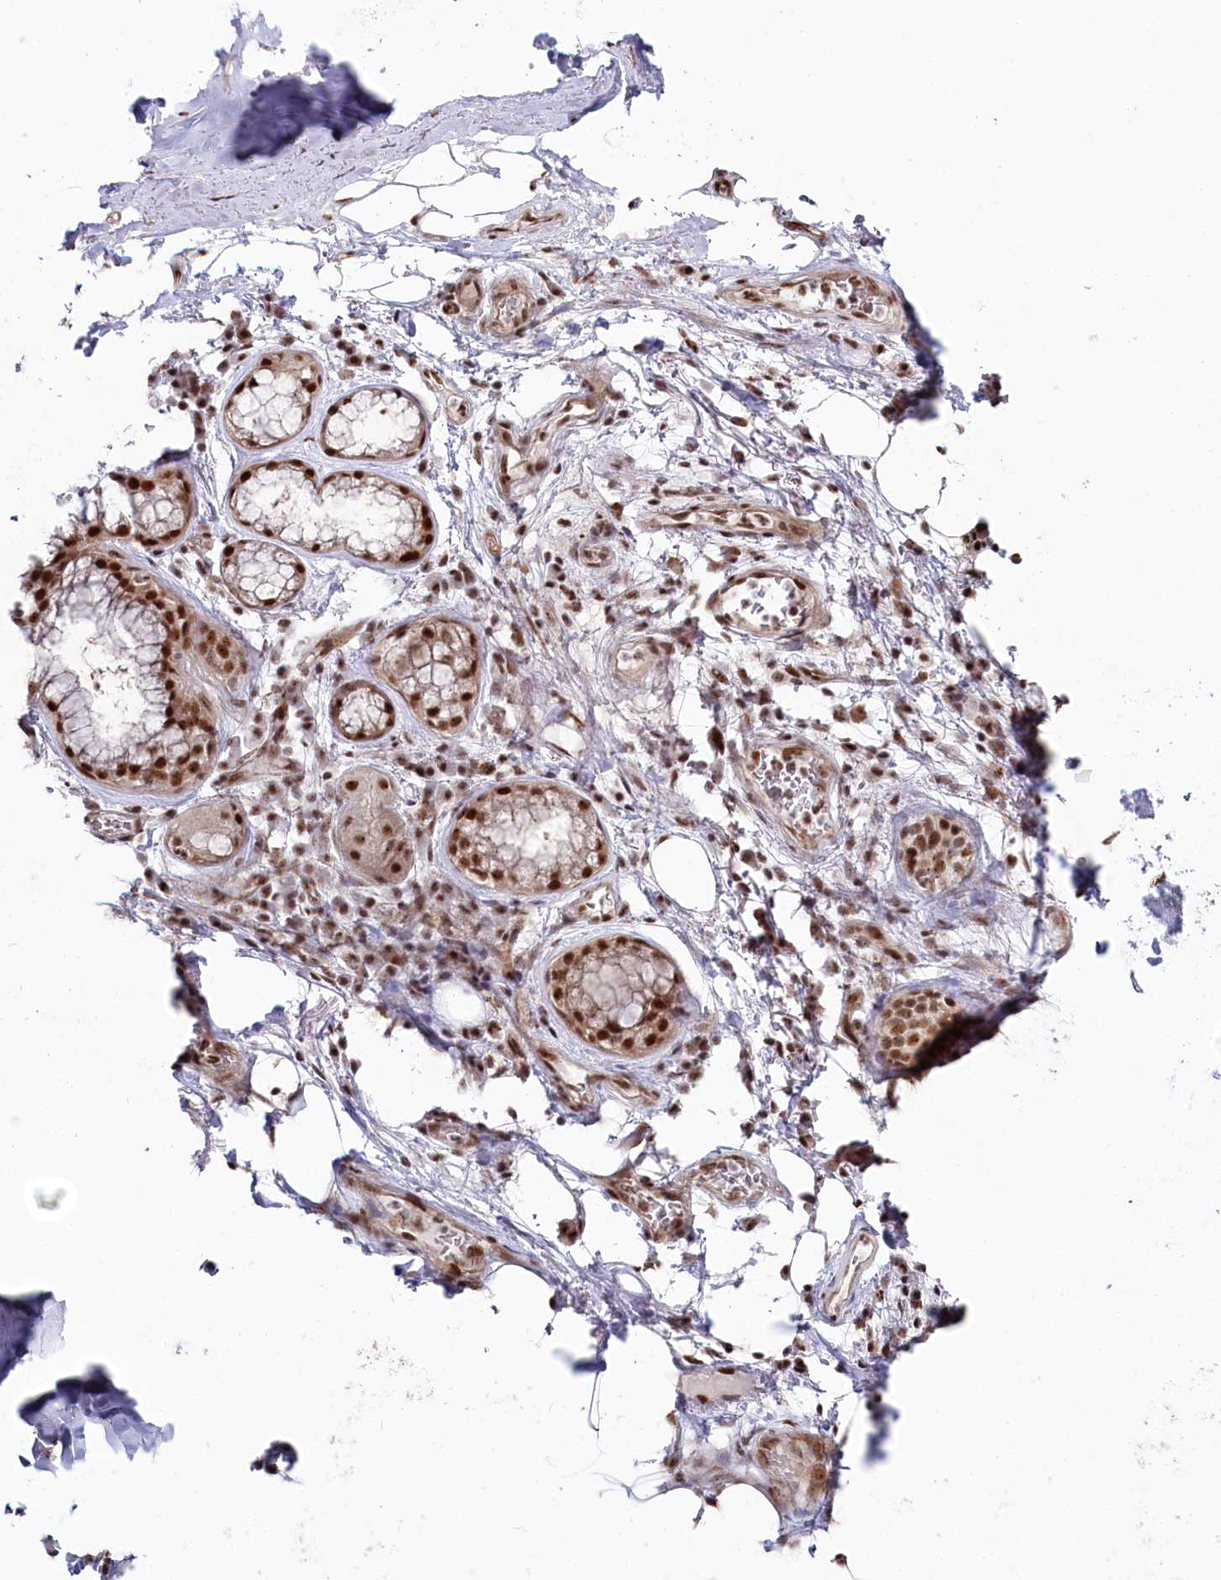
{"staining": {"intensity": "strong", "quantity": ">75%", "location": "nuclear"}, "tissue": "adipose tissue", "cell_type": "Adipocytes", "image_type": "normal", "snomed": [{"axis": "morphology", "description": "Normal tissue, NOS"}, {"axis": "topography", "description": "Lymph node"}, {"axis": "topography", "description": "Cartilage tissue"}, {"axis": "topography", "description": "Bronchus"}], "caption": "Normal adipose tissue reveals strong nuclear positivity in about >75% of adipocytes, visualized by immunohistochemistry.", "gene": "POLR2H", "patient": {"sex": "male", "age": 63}}